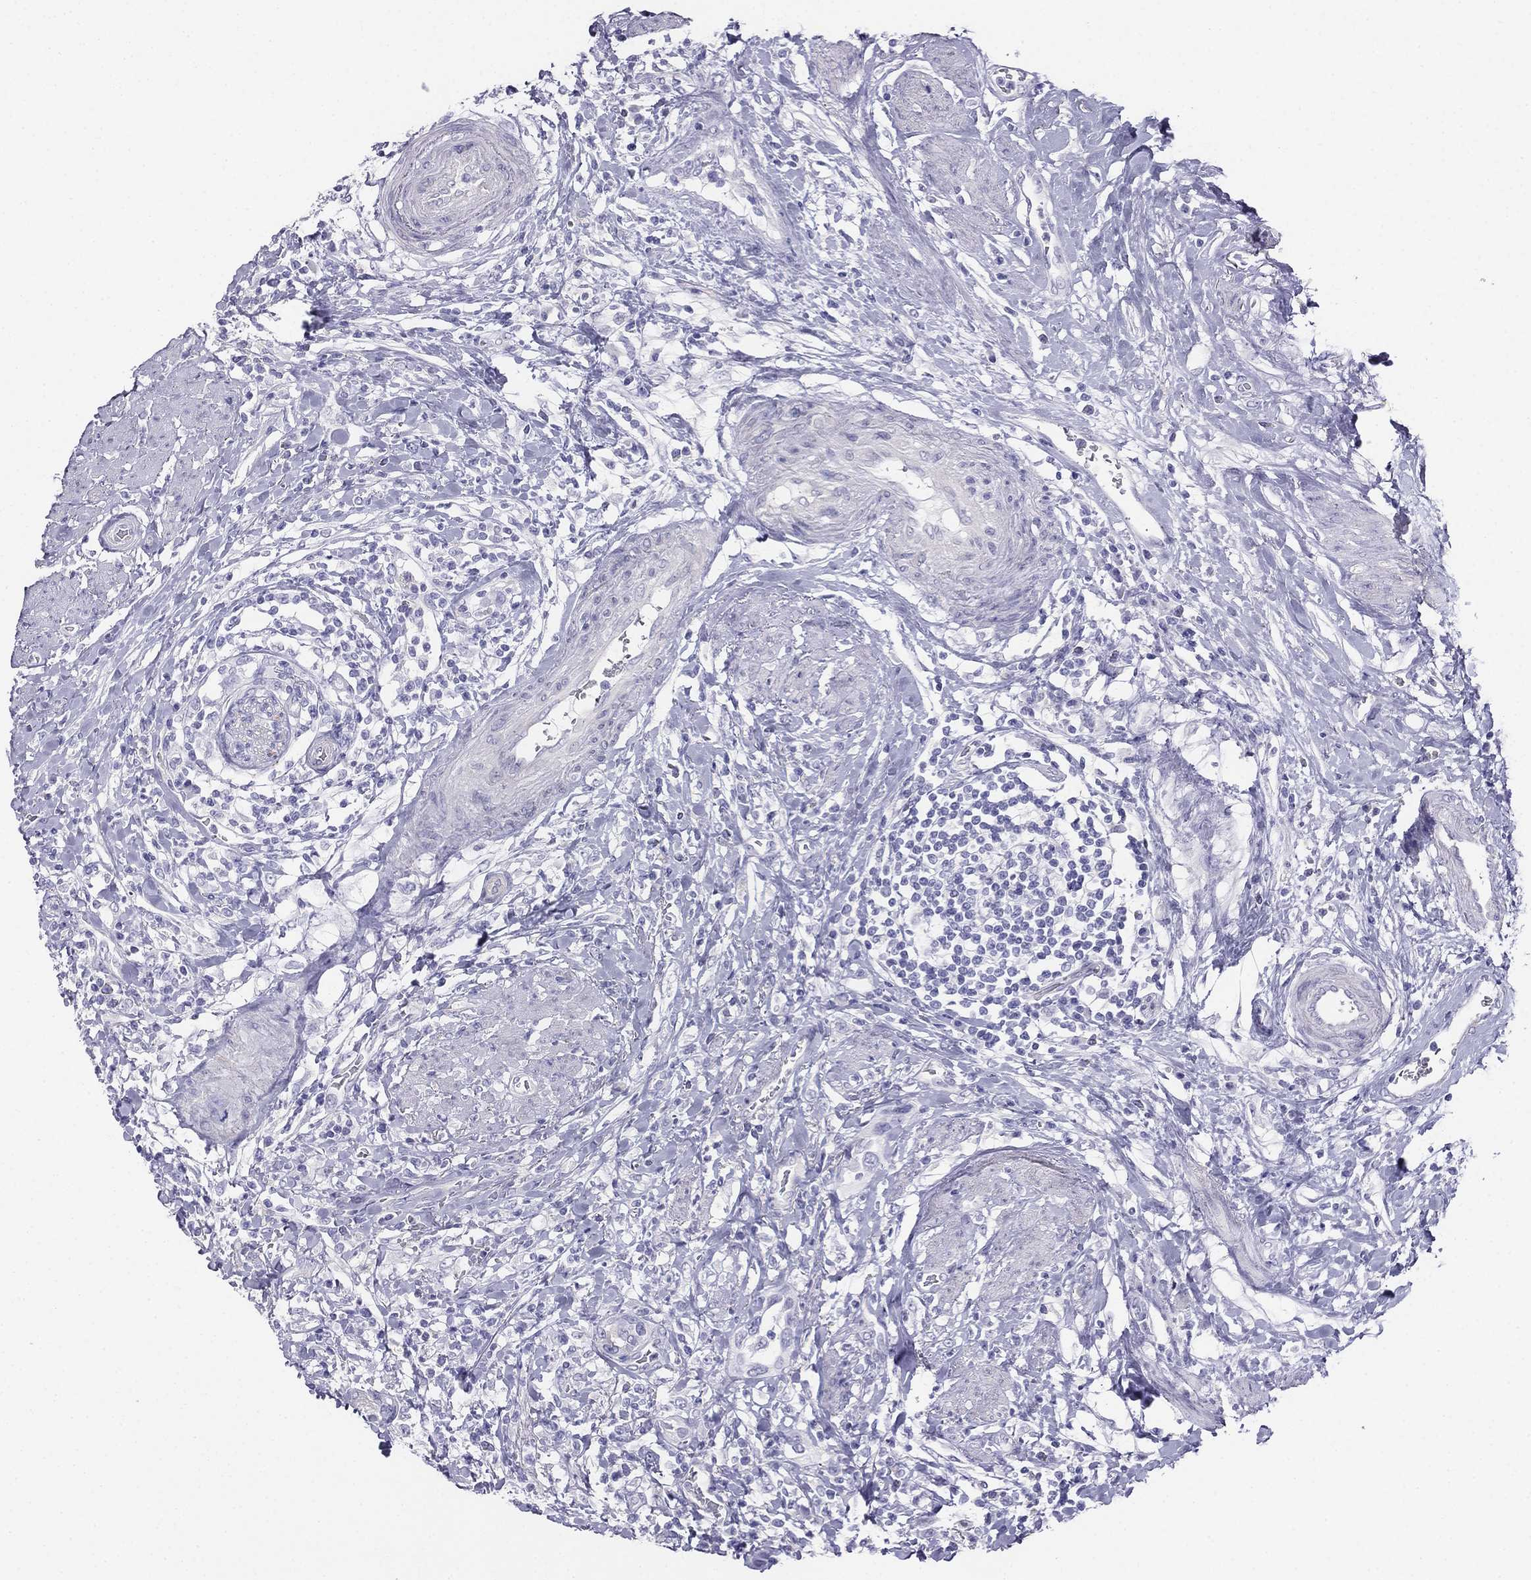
{"staining": {"intensity": "negative", "quantity": "none", "location": "none"}, "tissue": "urothelial cancer", "cell_type": "Tumor cells", "image_type": "cancer", "snomed": [{"axis": "morphology", "description": "Urothelial carcinoma, NOS"}, {"axis": "morphology", "description": "Urothelial carcinoma, High grade"}, {"axis": "topography", "description": "Urinary bladder"}], "caption": "Tumor cells show no significant positivity in urothelial cancer. (DAB IHC, high magnification).", "gene": "ALOXE3", "patient": {"sex": "female", "age": 64}}